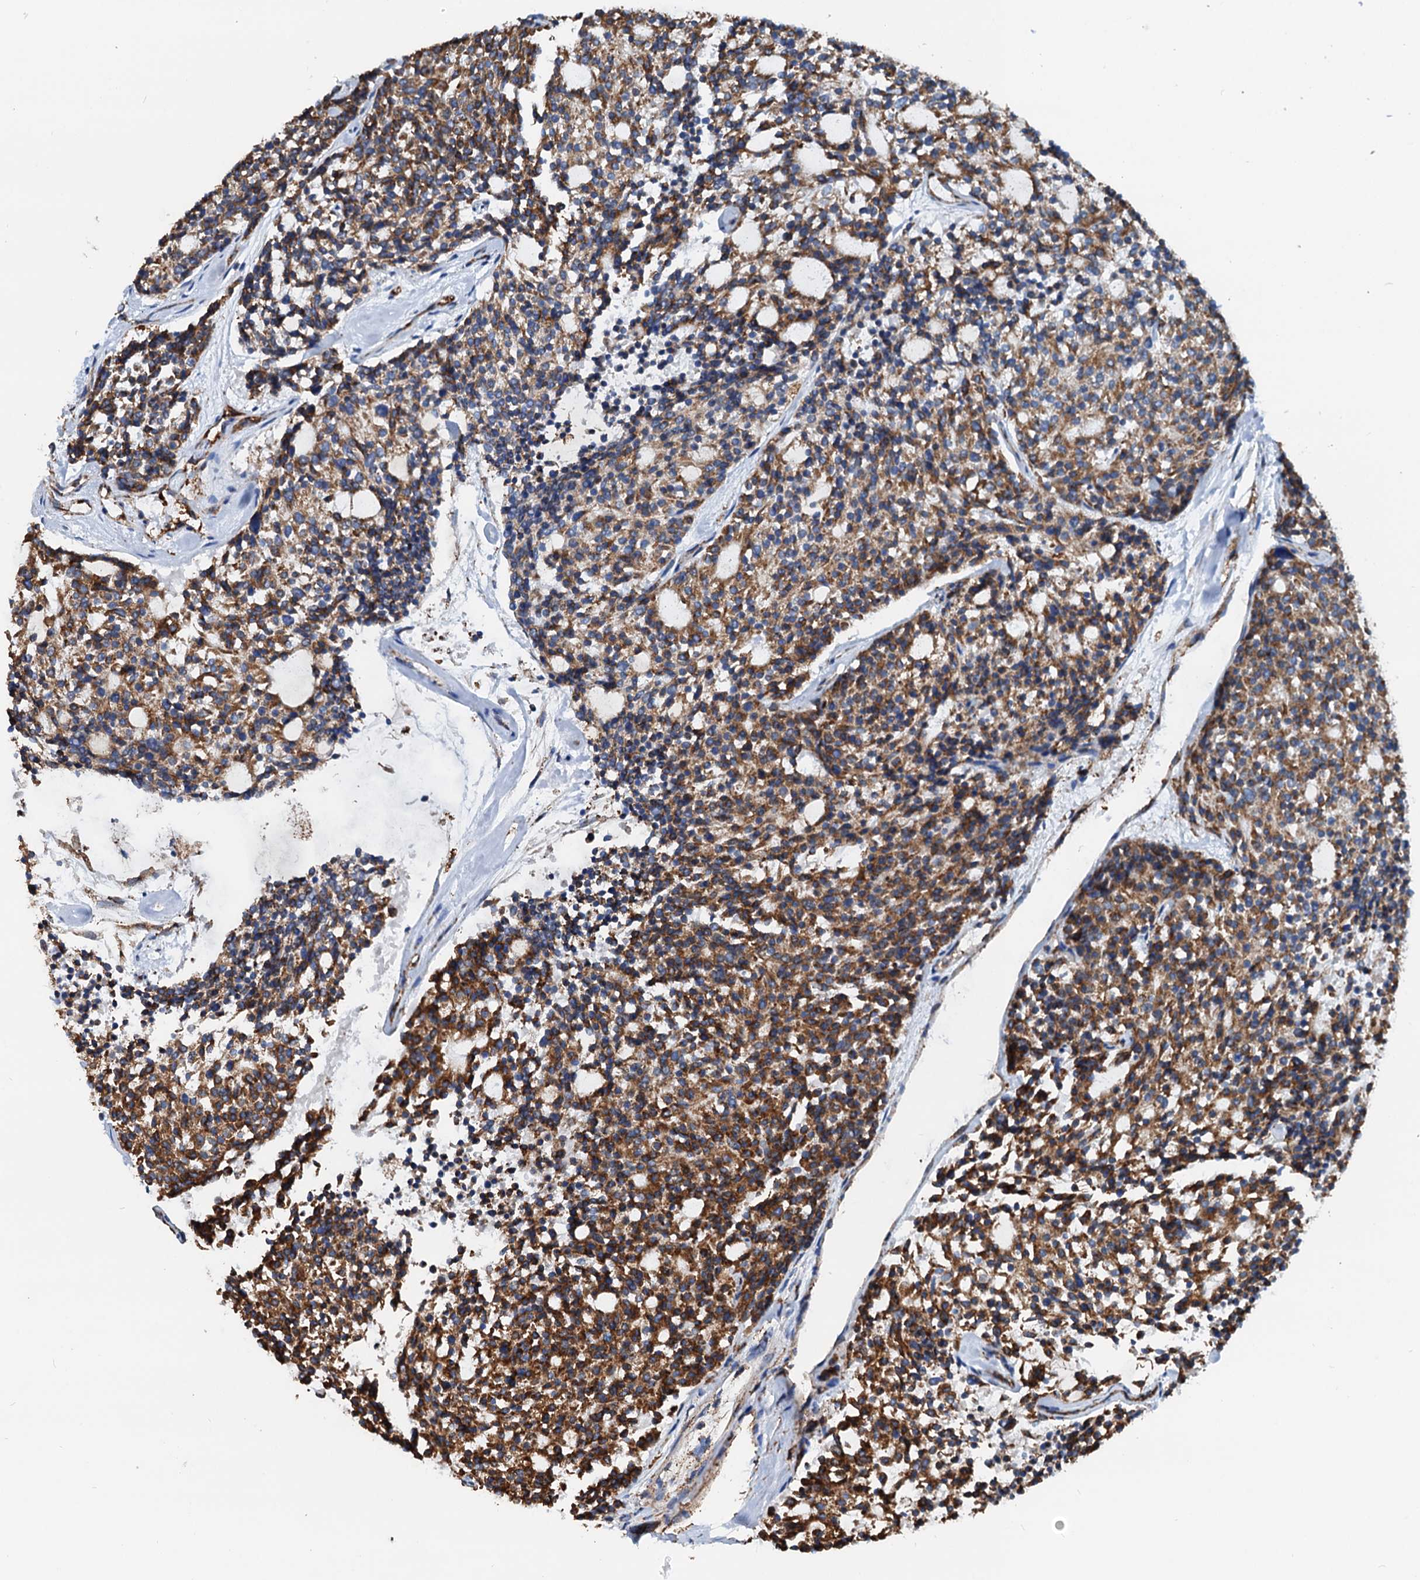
{"staining": {"intensity": "moderate", "quantity": ">75%", "location": "cytoplasmic/membranous"}, "tissue": "carcinoid", "cell_type": "Tumor cells", "image_type": "cancer", "snomed": [{"axis": "morphology", "description": "Carcinoid, malignant, NOS"}, {"axis": "topography", "description": "Pancreas"}], "caption": "Brown immunohistochemical staining in human carcinoid (malignant) reveals moderate cytoplasmic/membranous staining in about >75% of tumor cells.", "gene": "HSPA5", "patient": {"sex": "female", "age": 54}}